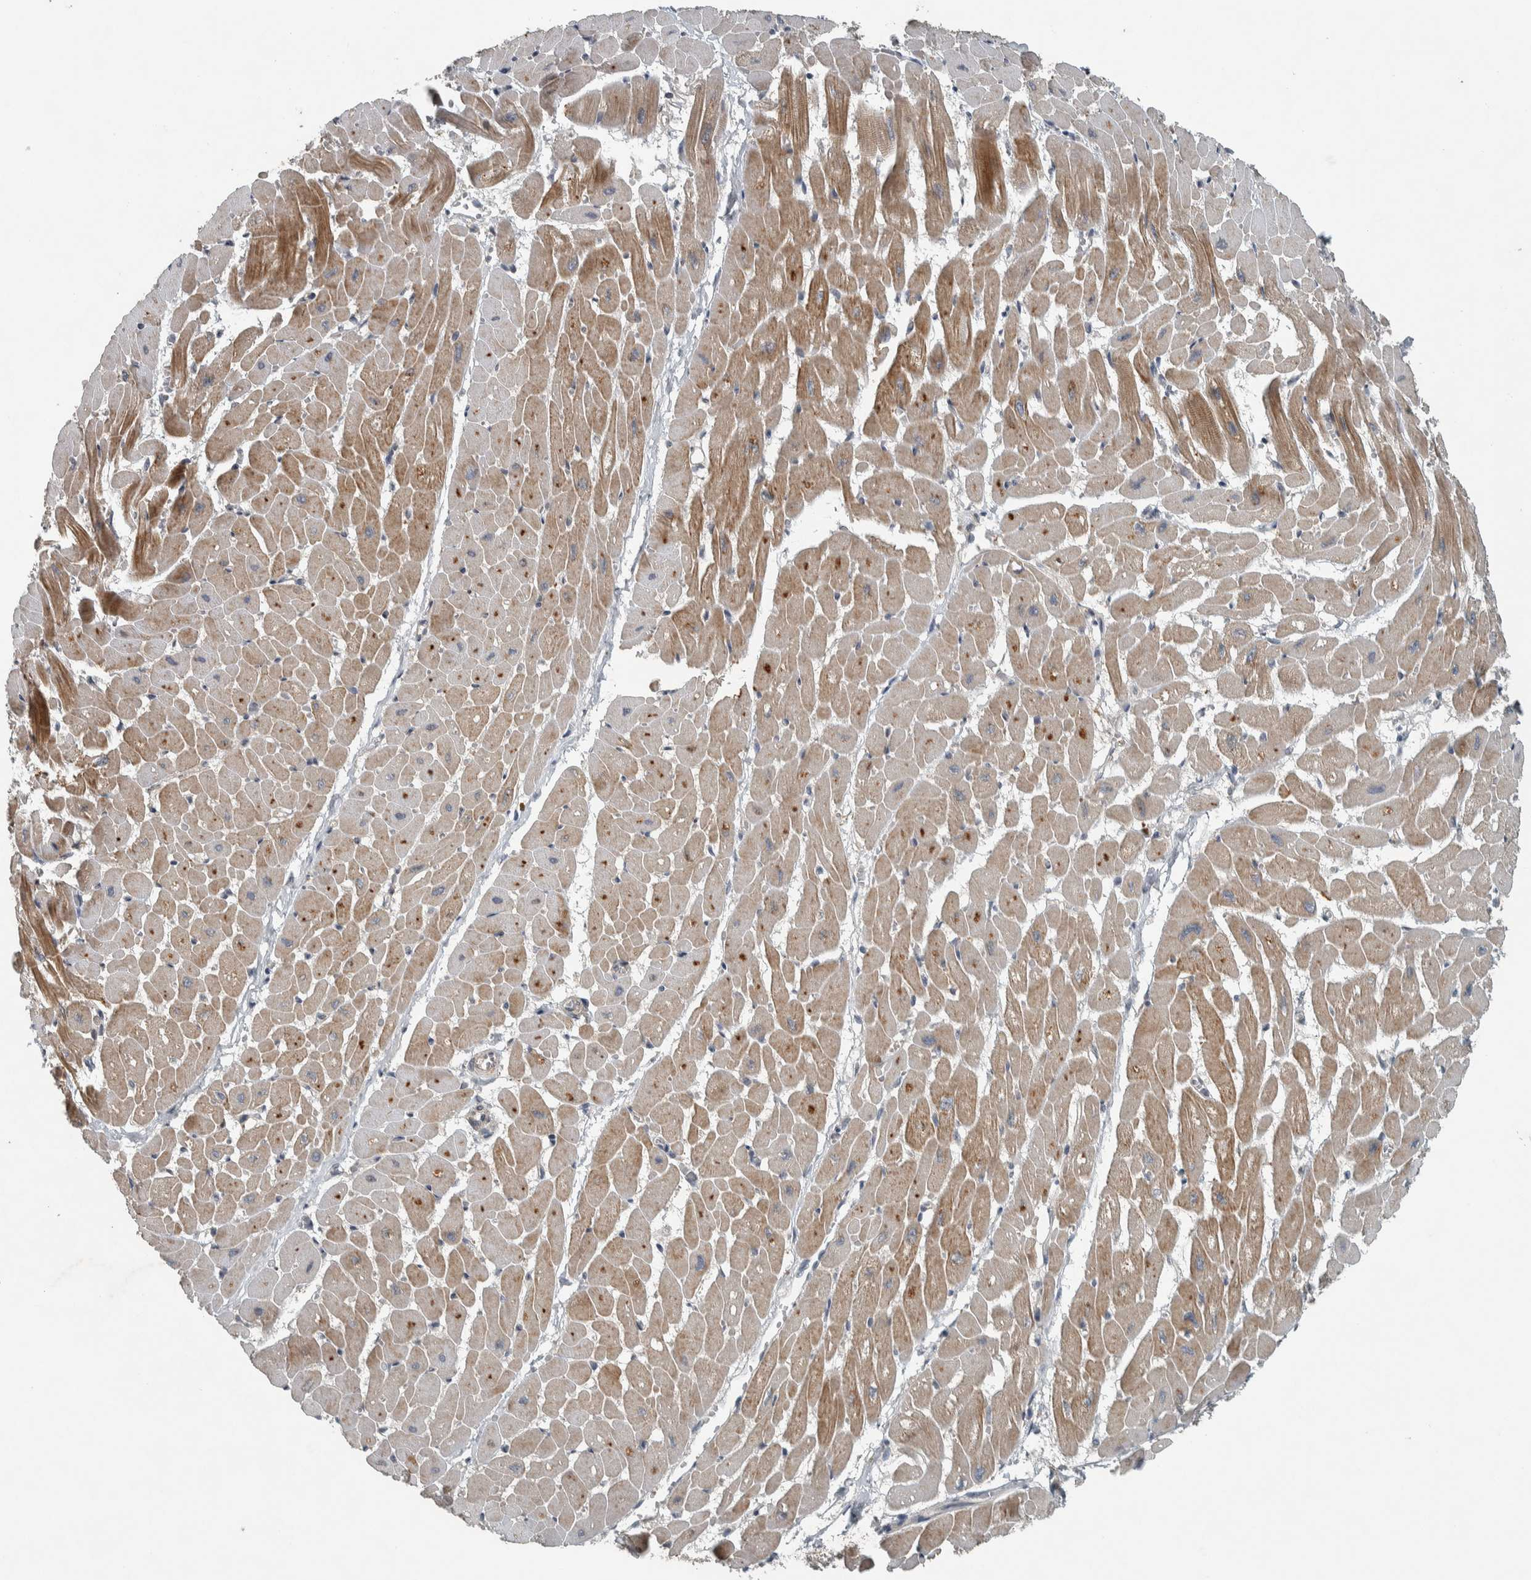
{"staining": {"intensity": "moderate", "quantity": ">75%", "location": "cytoplasmic/membranous"}, "tissue": "heart muscle", "cell_type": "Cardiomyocytes", "image_type": "normal", "snomed": [{"axis": "morphology", "description": "Normal tissue, NOS"}, {"axis": "topography", "description": "Heart"}], "caption": "A histopathology image showing moderate cytoplasmic/membranous expression in about >75% of cardiomyocytes in unremarkable heart muscle, as visualized by brown immunohistochemical staining.", "gene": "CLCN2", "patient": {"sex": "male", "age": 45}}